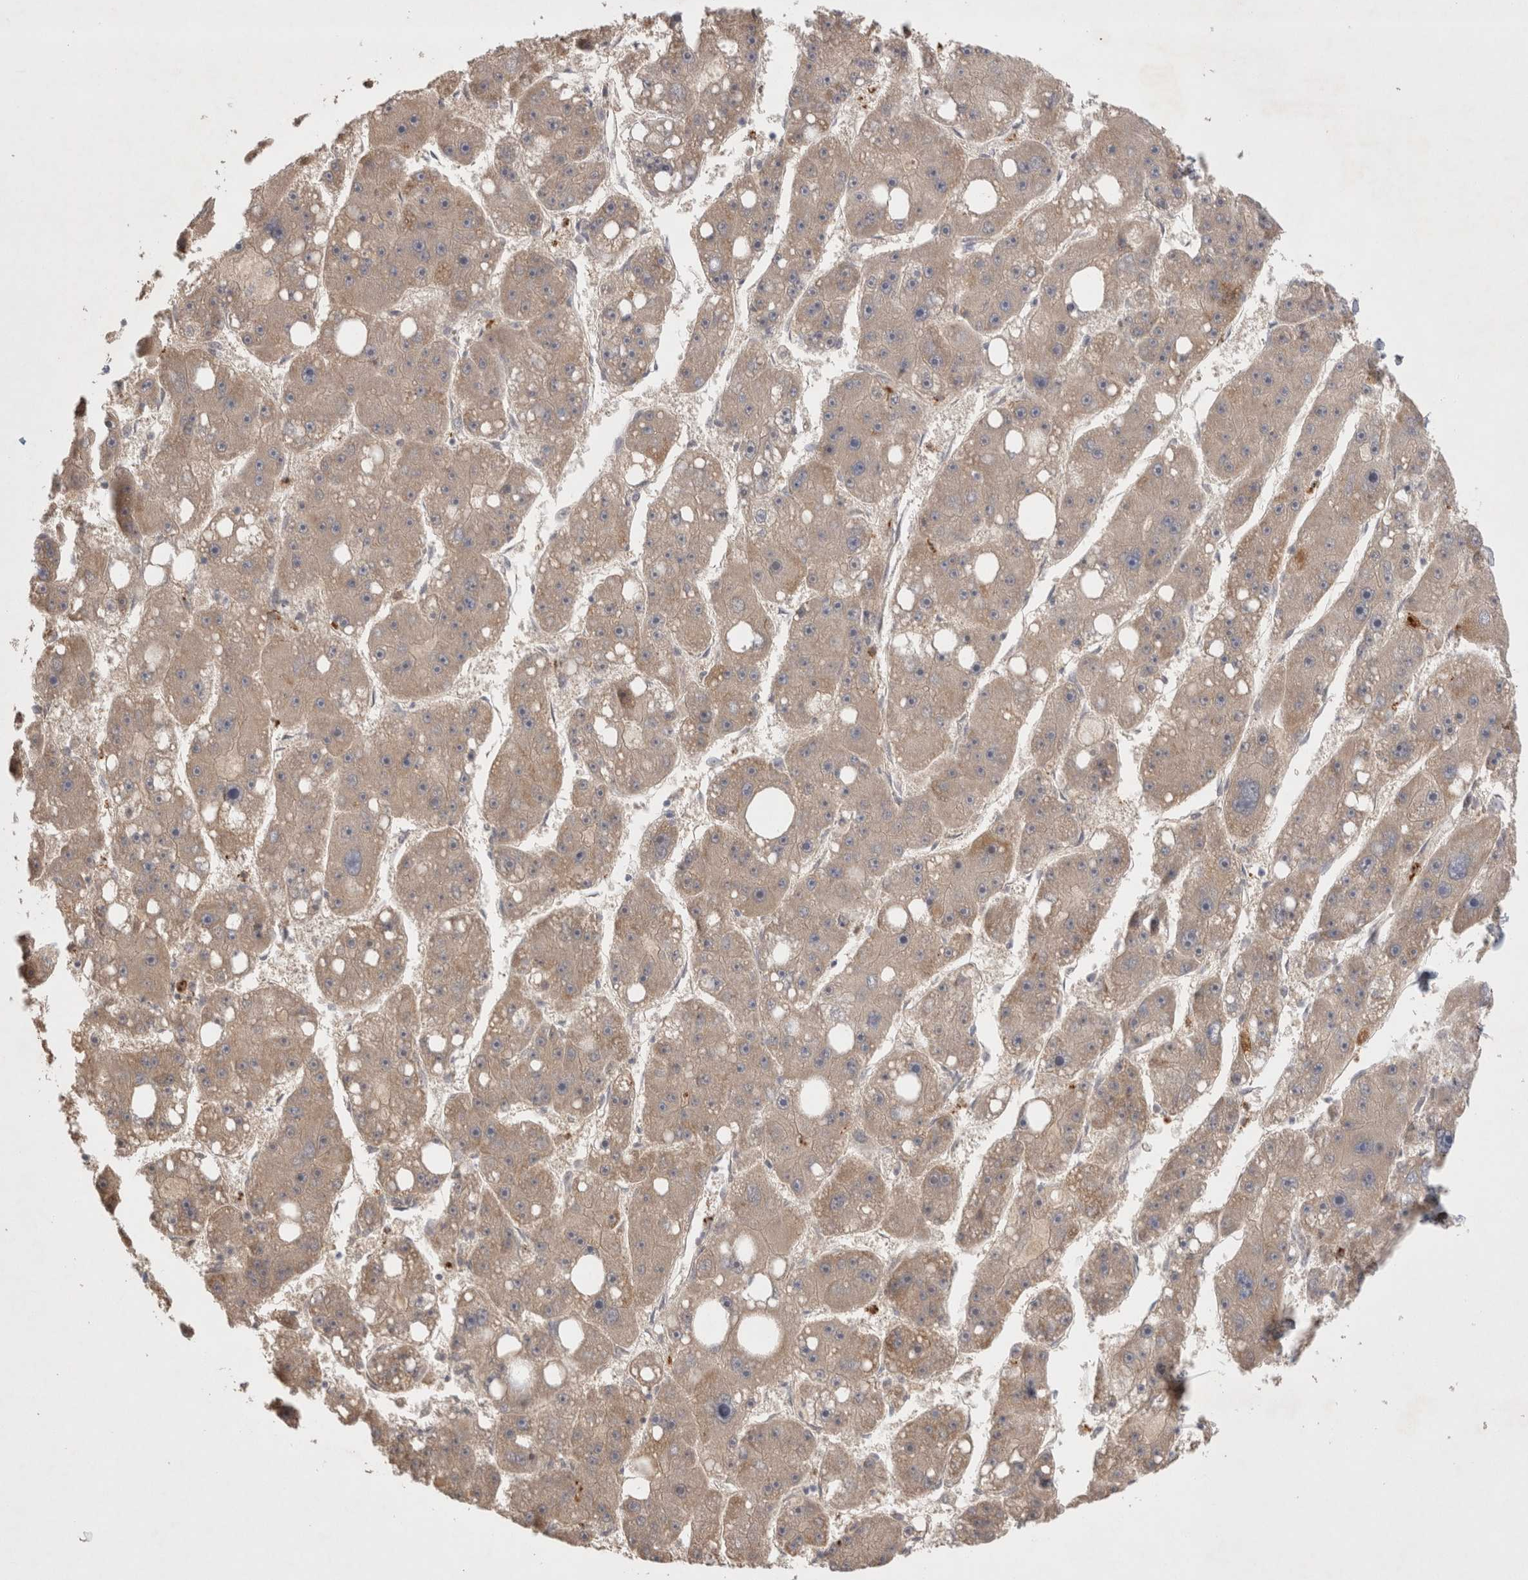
{"staining": {"intensity": "weak", "quantity": ">75%", "location": "cytoplasmic/membranous"}, "tissue": "liver cancer", "cell_type": "Tumor cells", "image_type": "cancer", "snomed": [{"axis": "morphology", "description": "Carcinoma, Hepatocellular, NOS"}, {"axis": "topography", "description": "Liver"}], "caption": "Immunohistochemical staining of human liver hepatocellular carcinoma displays low levels of weak cytoplasmic/membranous staining in about >75% of tumor cells.", "gene": "GSDMB", "patient": {"sex": "female", "age": 61}}